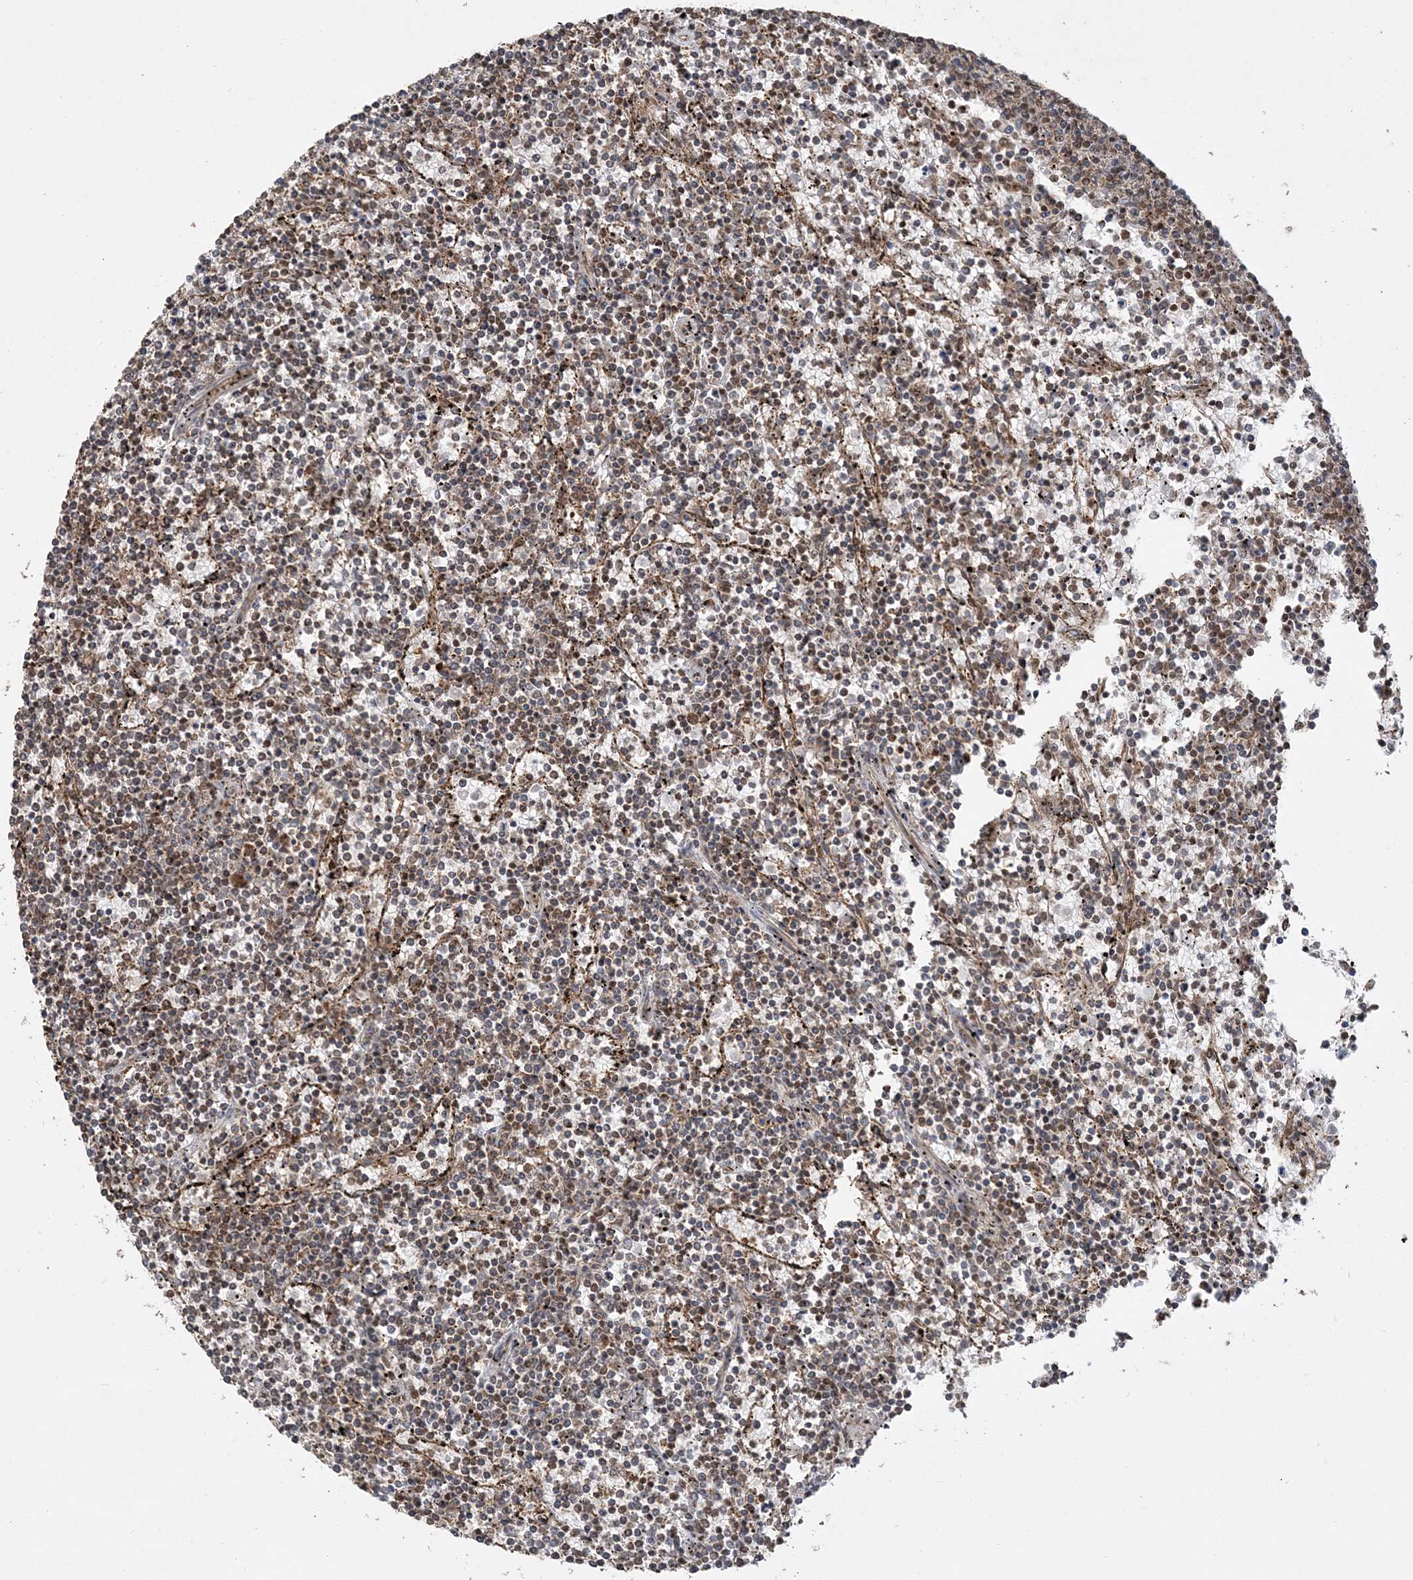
{"staining": {"intensity": "moderate", "quantity": ">75%", "location": "cytoplasmic/membranous"}, "tissue": "lymphoma", "cell_type": "Tumor cells", "image_type": "cancer", "snomed": [{"axis": "morphology", "description": "Malignant lymphoma, non-Hodgkin's type, Low grade"}, {"axis": "topography", "description": "Spleen"}], "caption": "Brown immunohistochemical staining in human low-grade malignant lymphoma, non-Hodgkin's type exhibits moderate cytoplasmic/membranous expression in approximately >75% of tumor cells.", "gene": "SCLT1", "patient": {"sex": "female", "age": 50}}